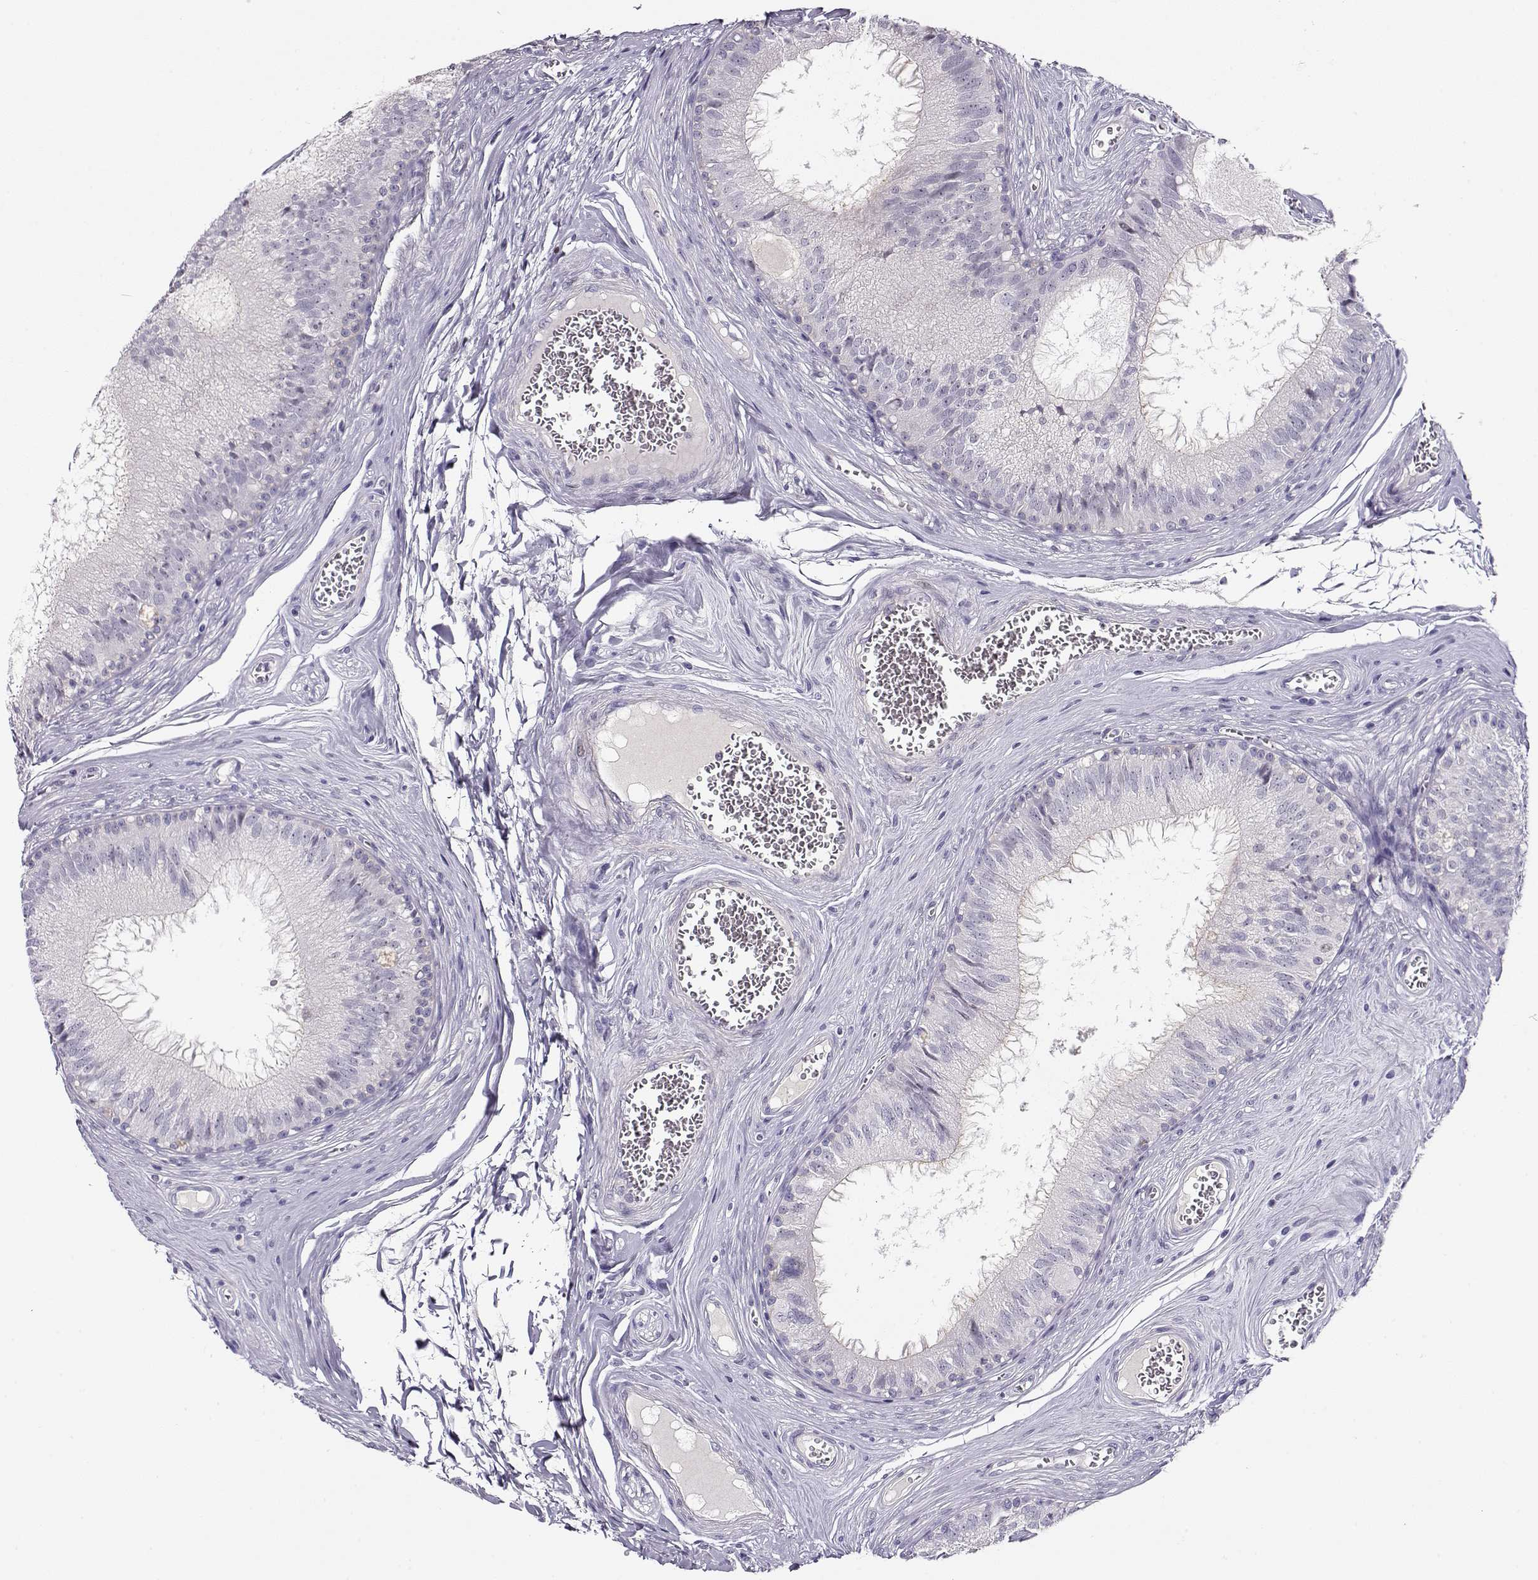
{"staining": {"intensity": "negative", "quantity": "none", "location": "none"}, "tissue": "epididymis", "cell_type": "Glandular cells", "image_type": "normal", "snomed": [{"axis": "morphology", "description": "Normal tissue, NOS"}, {"axis": "topography", "description": "Epididymis"}], "caption": "An IHC histopathology image of benign epididymis is shown. There is no staining in glandular cells of epididymis. (DAB immunohistochemistry (IHC) with hematoxylin counter stain).", "gene": "CRX", "patient": {"sex": "male", "age": 37}}